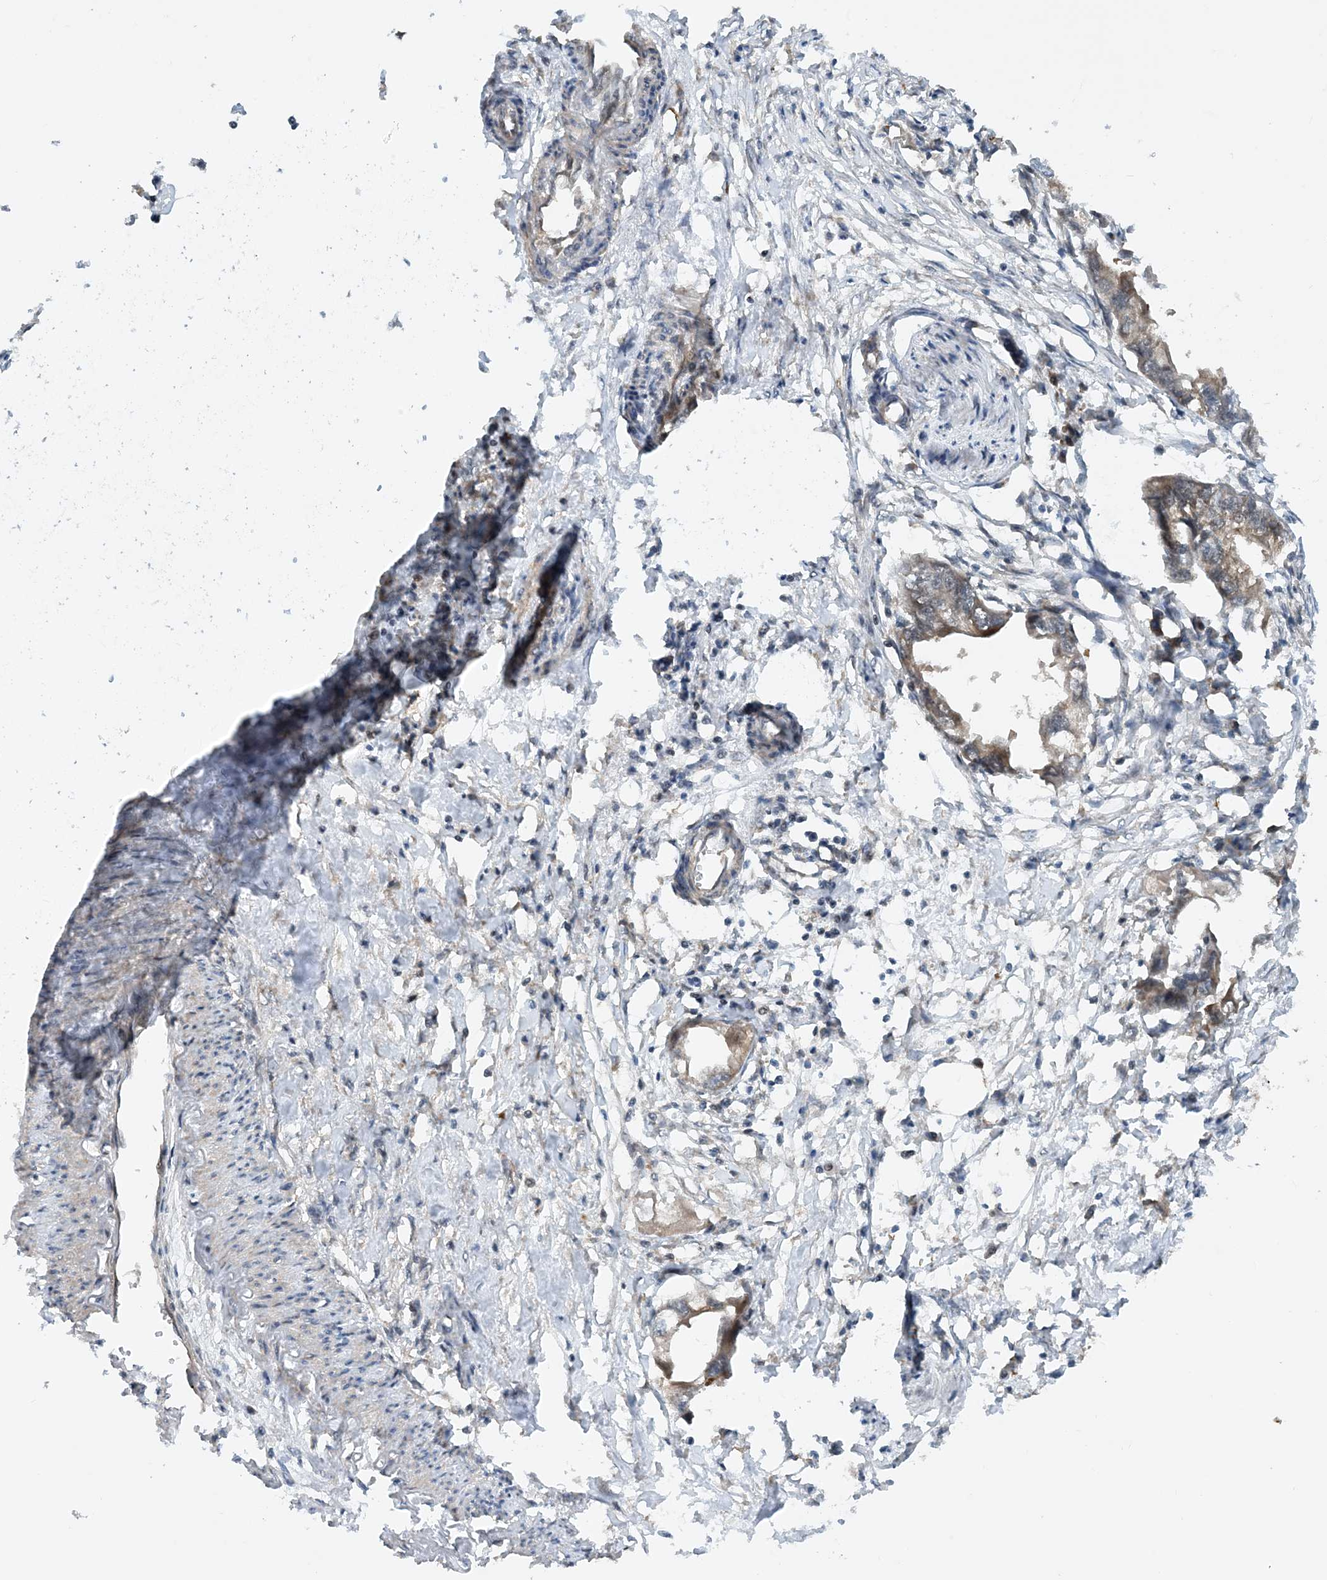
{"staining": {"intensity": "weak", "quantity": "25%-75%", "location": "cytoplasmic/membranous"}, "tissue": "endometrial cancer", "cell_type": "Tumor cells", "image_type": "cancer", "snomed": [{"axis": "morphology", "description": "Adenocarcinoma, NOS"}, {"axis": "morphology", "description": "Adenocarcinoma, metastatic, NOS"}, {"axis": "topography", "description": "Adipose tissue"}, {"axis": "topography", "description": "Endometrium"}], "caption": "High-magnification brightfield microscopy of endometrial metastatic adenocarcinoma stained with DAB (3,3'-diaminobenzidine) (brown) and counterstained with hematoxylin (blue). tumor cells exhibit weak cytoplasmic/membranous expression is present in about25%-75% of cells. The staining was performed using DAB (3,3'-diaminobenzidine) to visualize the protein expression in brown, while the nuclei were stained in blue with hematoxylin (Magnification: 20x).", "gene": "HEMK1", "patient": {"sex": "female", "age": 67}}